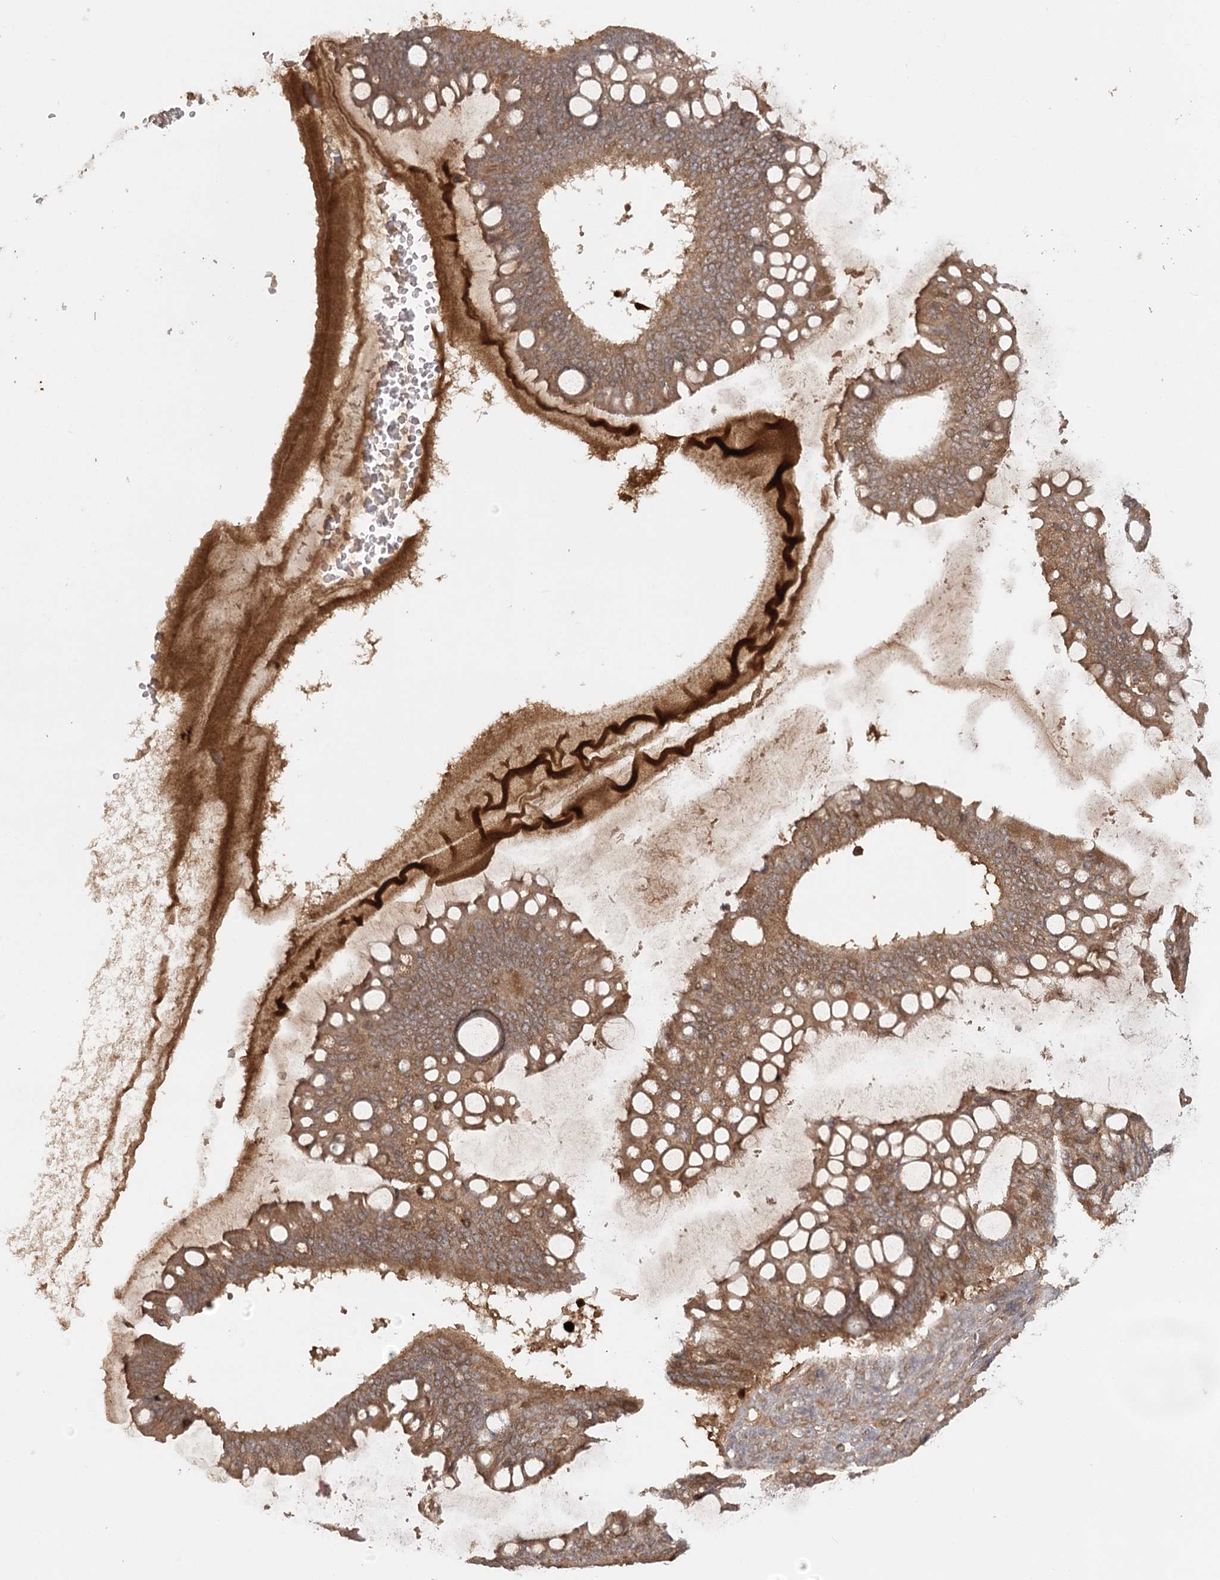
{"staining": {"intensity": "moderate", "quantity": ">75%", "location": "cytoplasmic/membranous"}, "tissue": "ovarian cancer", "cell_type": "Tumor cells", "image_type": "cancer", "snomed": [{"axis": "morphology", "description": "Cystadenocarcinoma, mucinous, NOS"}, {"axis": "topography", "description": "Ovary"}], "caption": "Protein expression analysis of mucinous cystadenocarcinoma (ovarian) reveals moderate cytoplasmic/membranous expression in approximately >75% of tumor cells.", "gene": "ARL13A", "patient": {"sex": "female", "age": 73}}